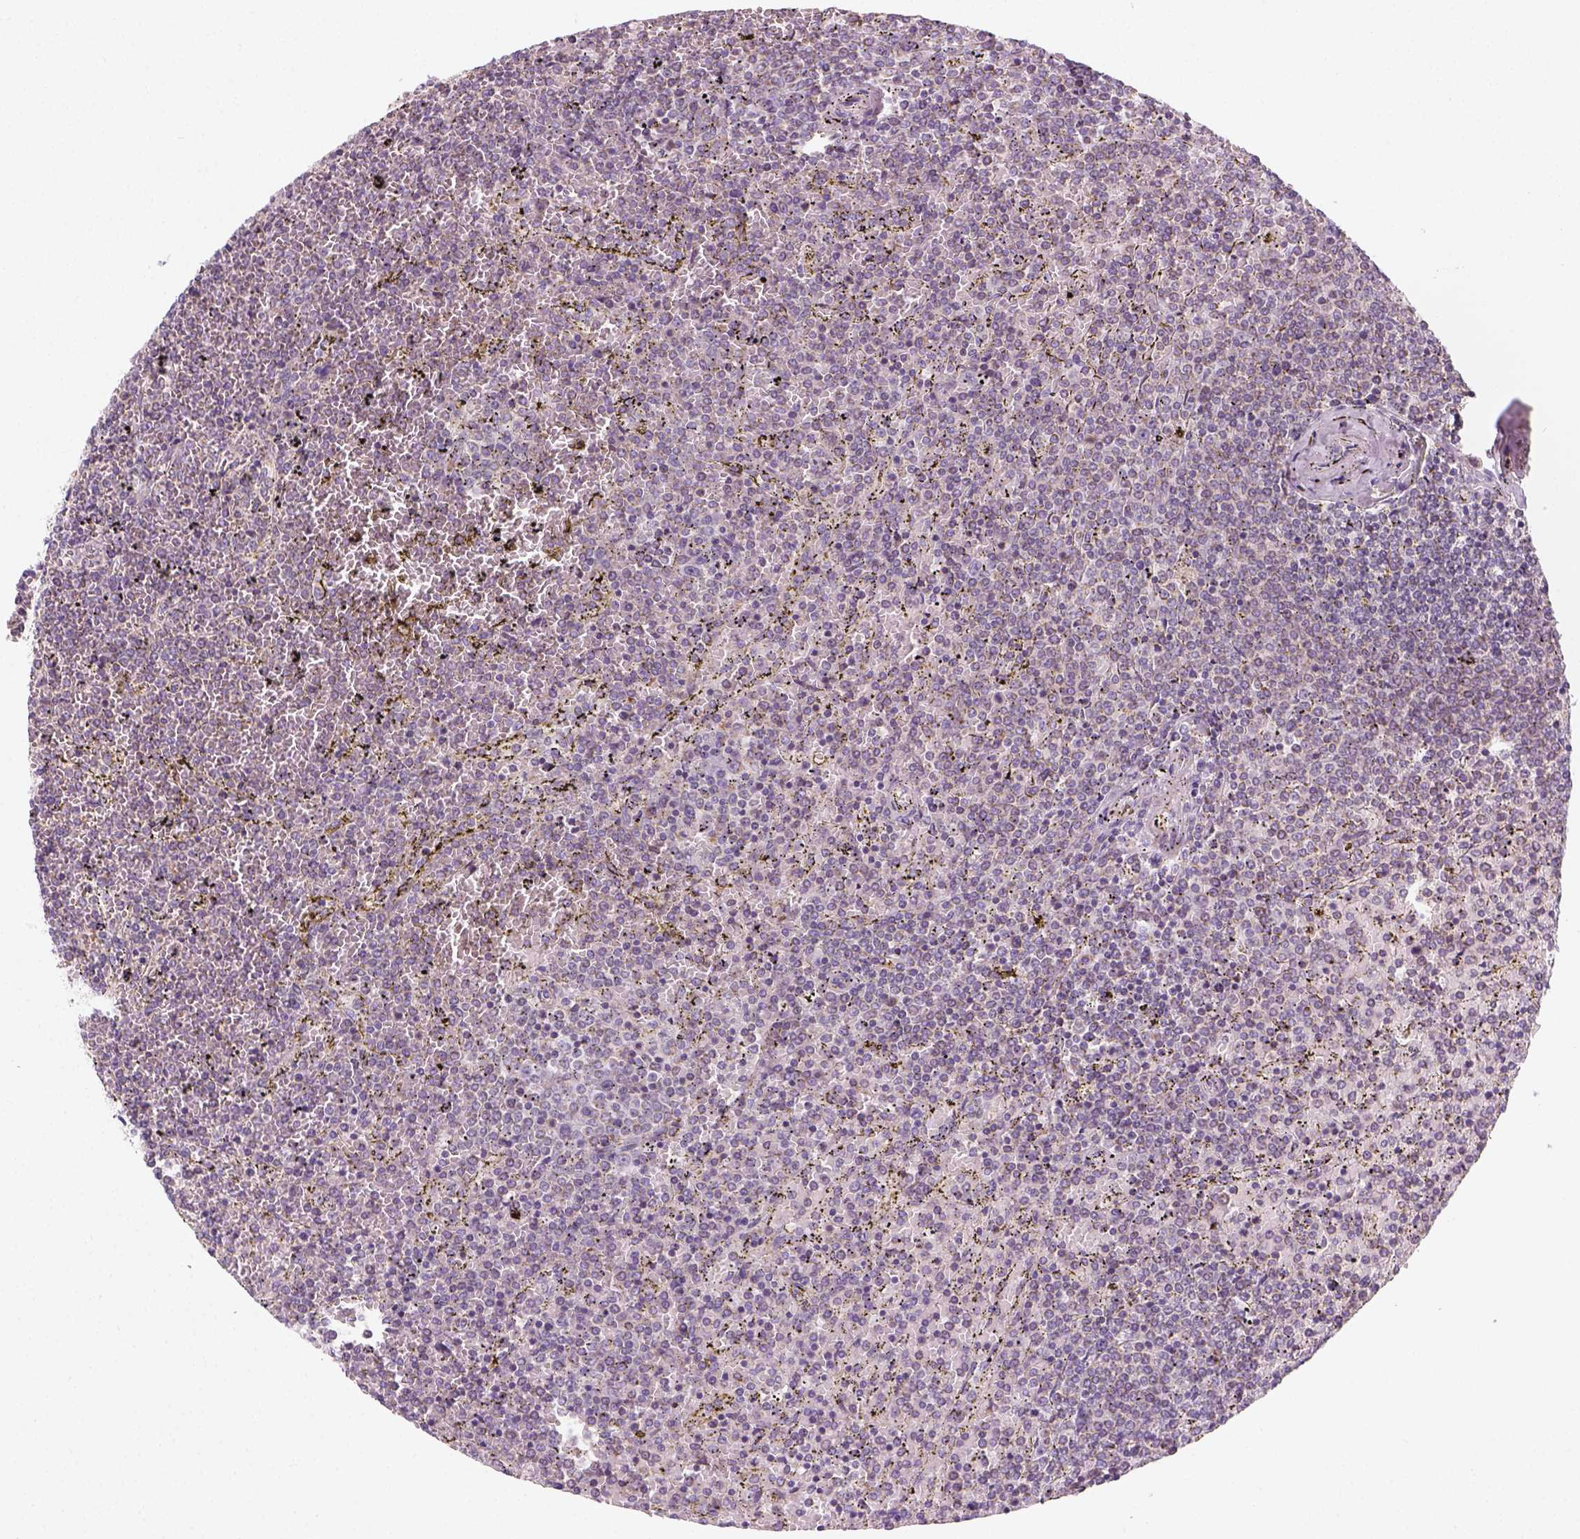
{"staining": {"intensity": "negative", "quantity": "none", "location": "none"}, "tissue": "lymphoma", "cell_type": "Tumor cells", "image_type": "cancer", "snomed": [{"axis": "morphology", "description": "Malignant lymphoma, non-Hodgkin's type, Low grade"}, {"axis": "topography", "description": "Spleen"}], "caption": "Micrograph shows no significant protein expression in tumor cells of lymphoma.", "gene": "AWAT2", "patient": {"sex": "female", "age": 77}}